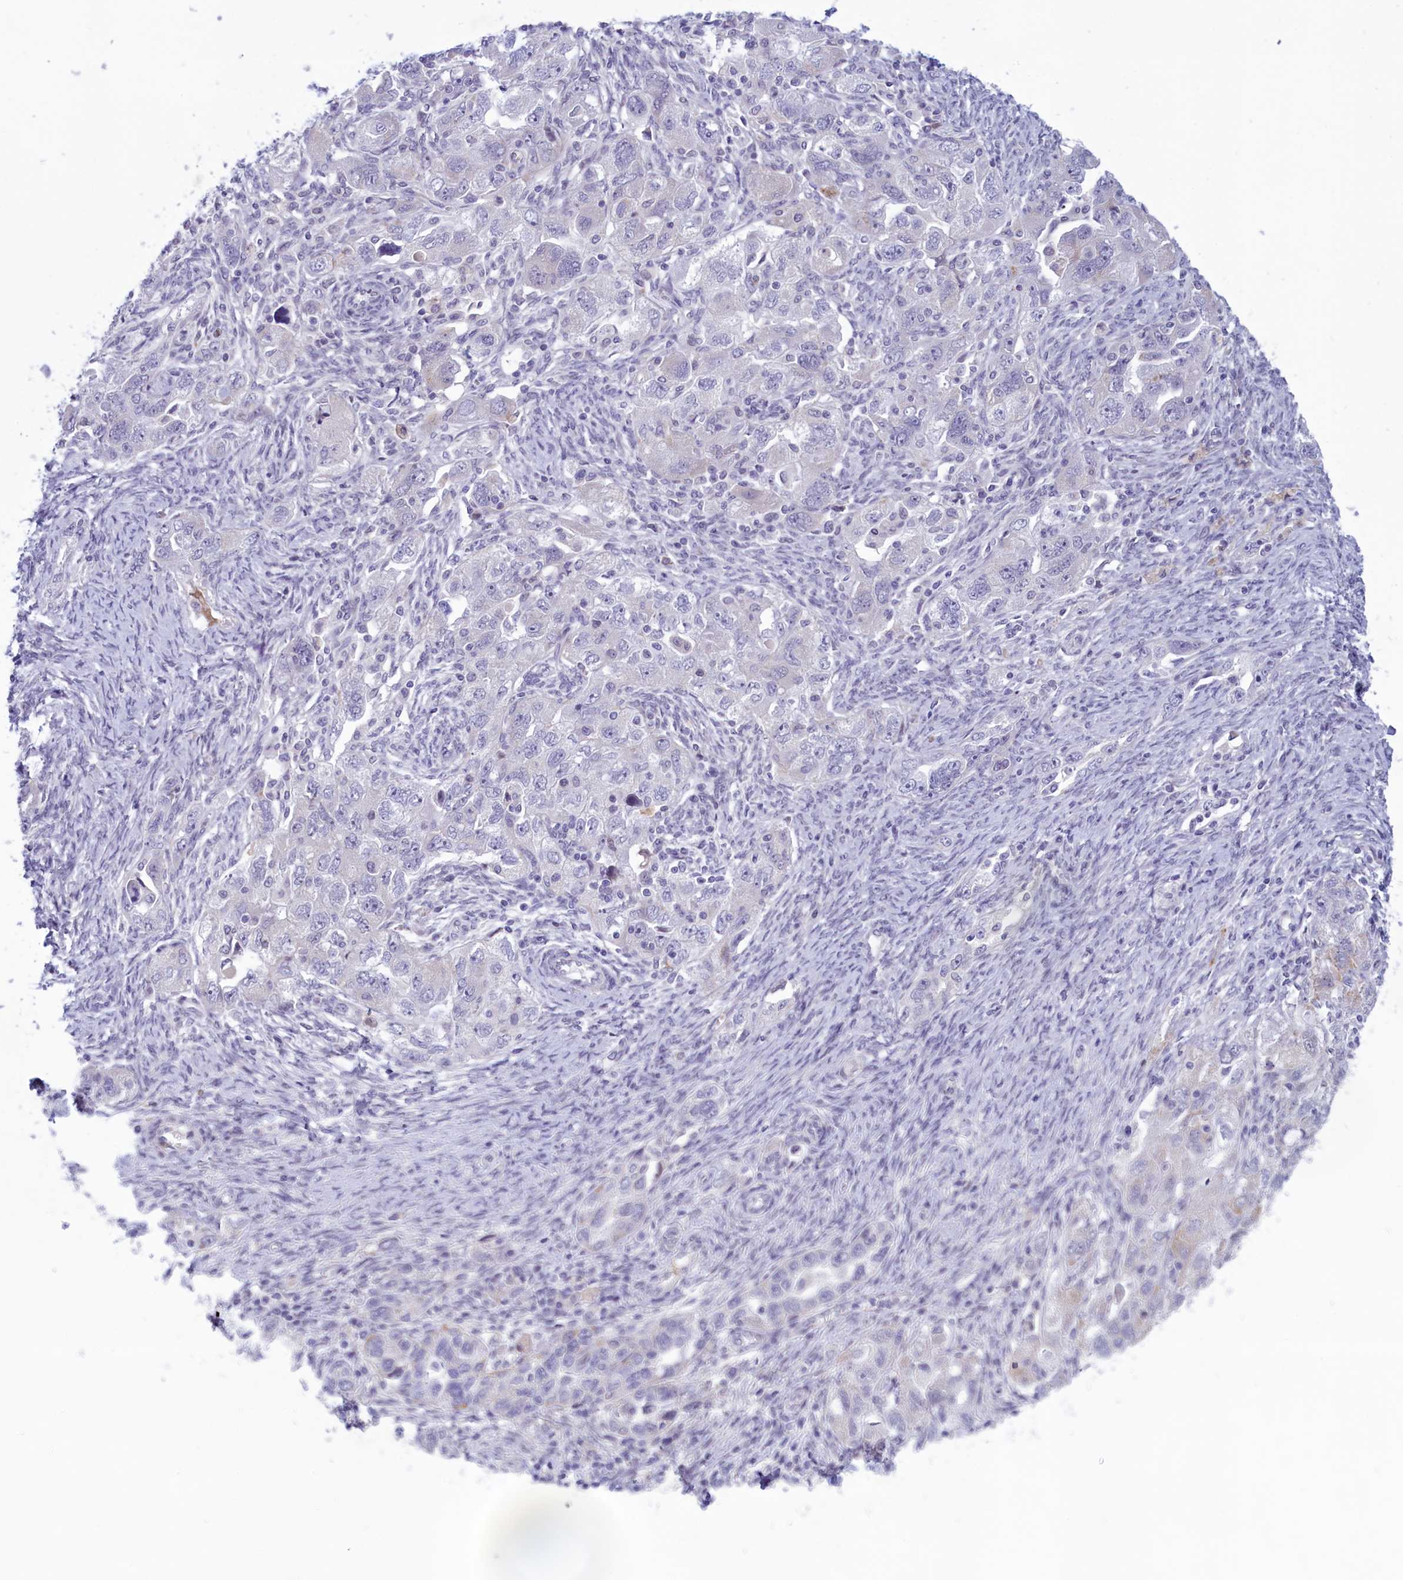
{"staining": {"intensity": "negative", "quantity": "none", "location": "none"}, "tissue": "ovarian cancer", "cell_type": "Tumor cells", "image_type": "cancer", "snomed": [{"axis": "morphology", "description": "Carcinoma, NOS"}, {"axis": "morphology", "description": "Cystadenocarcinoma, serous, NOS"}, {"axis": "topography", "description": "Ovary"}], "caption": "A histopathology image of human ovarian cancer (serous cystadenocarcinoma) is negative for staining in tumor cells.", "gene": "ELOA2", "patient": {"sex": "female", "age": 69}}